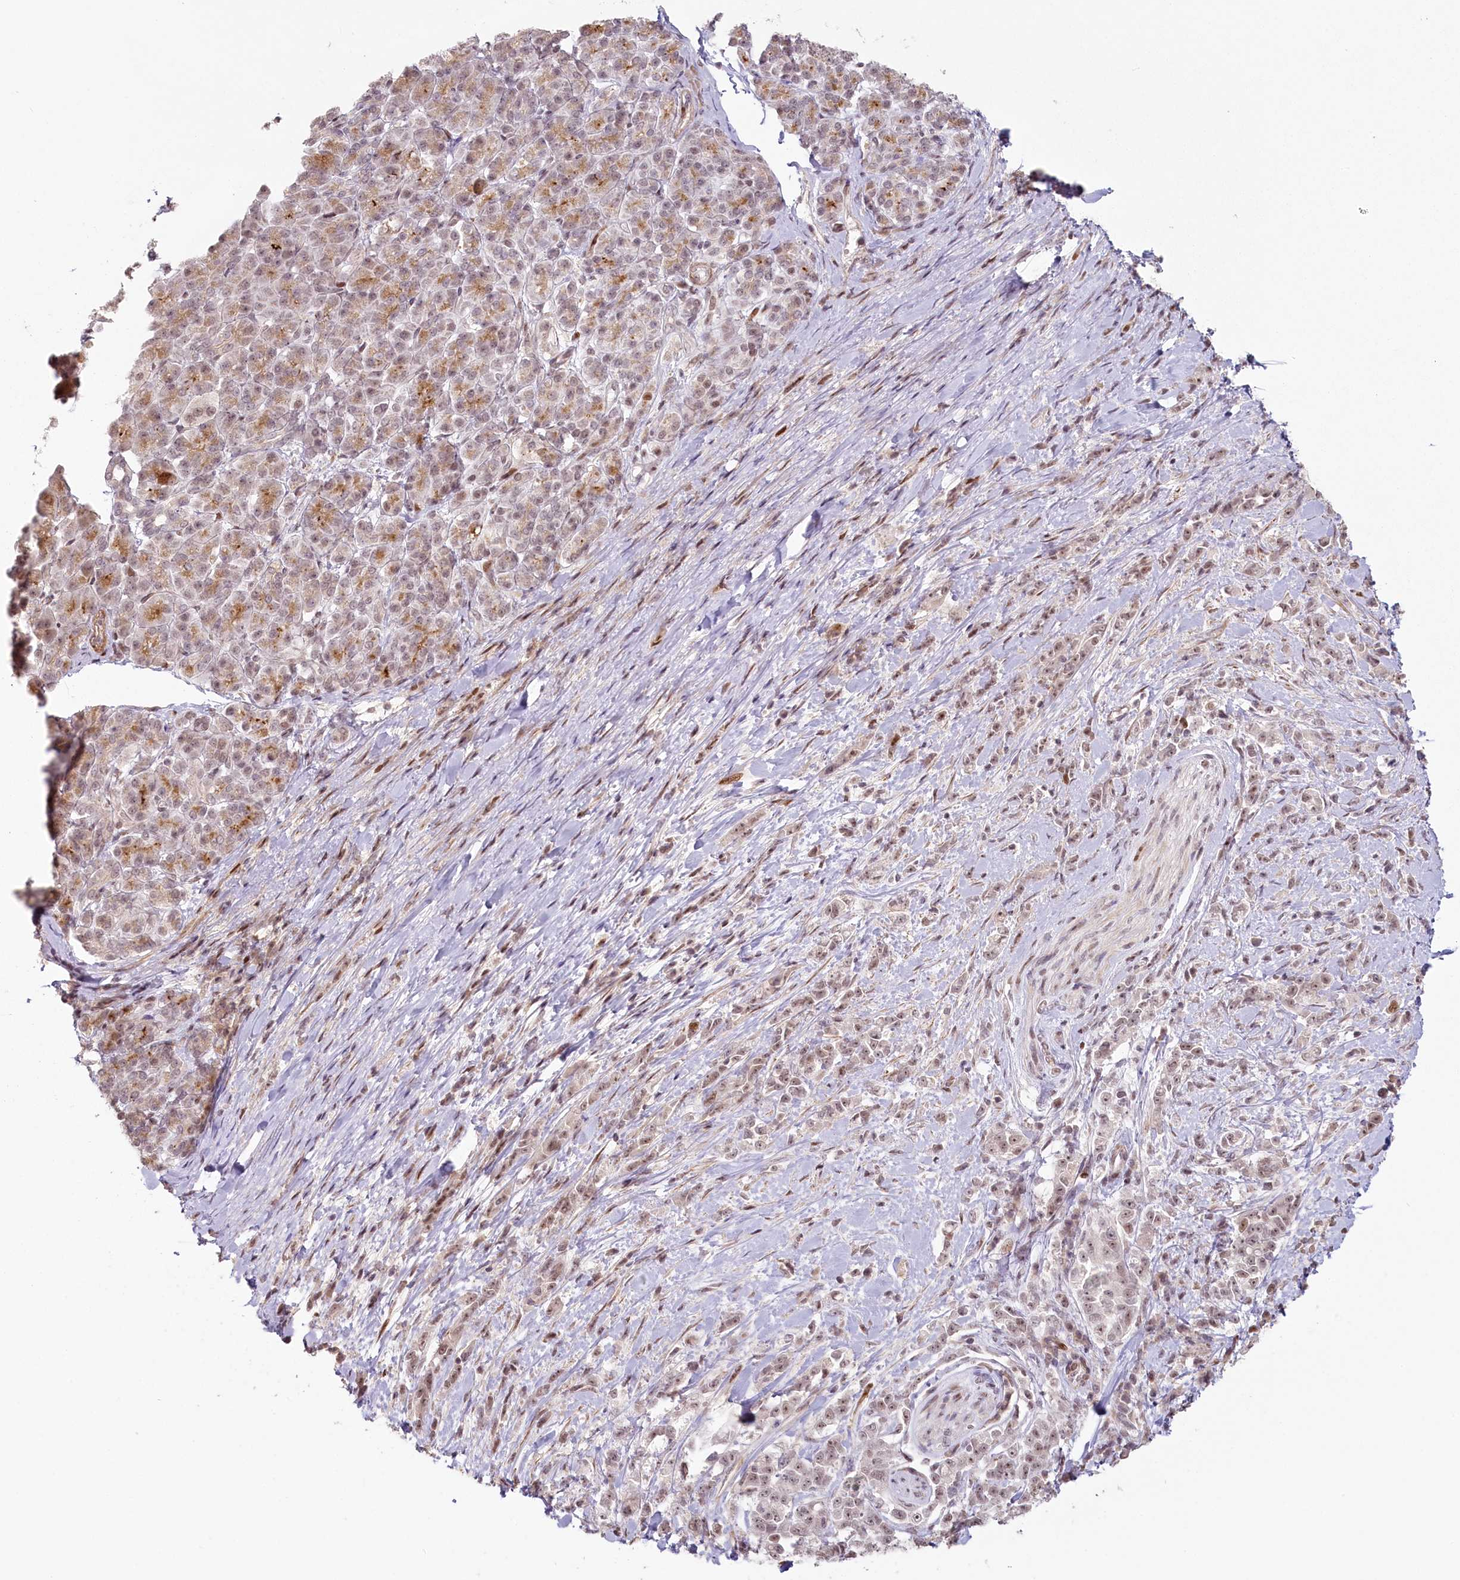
{"staining": {"intensity": "weak", "quantity": ">75%", "location": "nuclear"}, "tissue": "pancreatic cancer", "cell_type": "Tumor cells", "image_type": "cancer", "snomed": [{"axis": "morphology", "description": "Normal tissue, NOS"}, {"axis": "morphology", "description": "Adenocarcinoma, NOS"}, {"axis": "topography", "description": "Pancreas"}], "caption": "A micrograph of pancreatic cancer (adenocarcinoma) stained for a protein displays weak nuclear brown staining in tumor cells. Using DAB (brown) and hematoxylin (blue) stains, captured at high magnification using brightfield microscopy.", "gene": "FAM204A", "patient": {"sex": "female", "age": 64}}